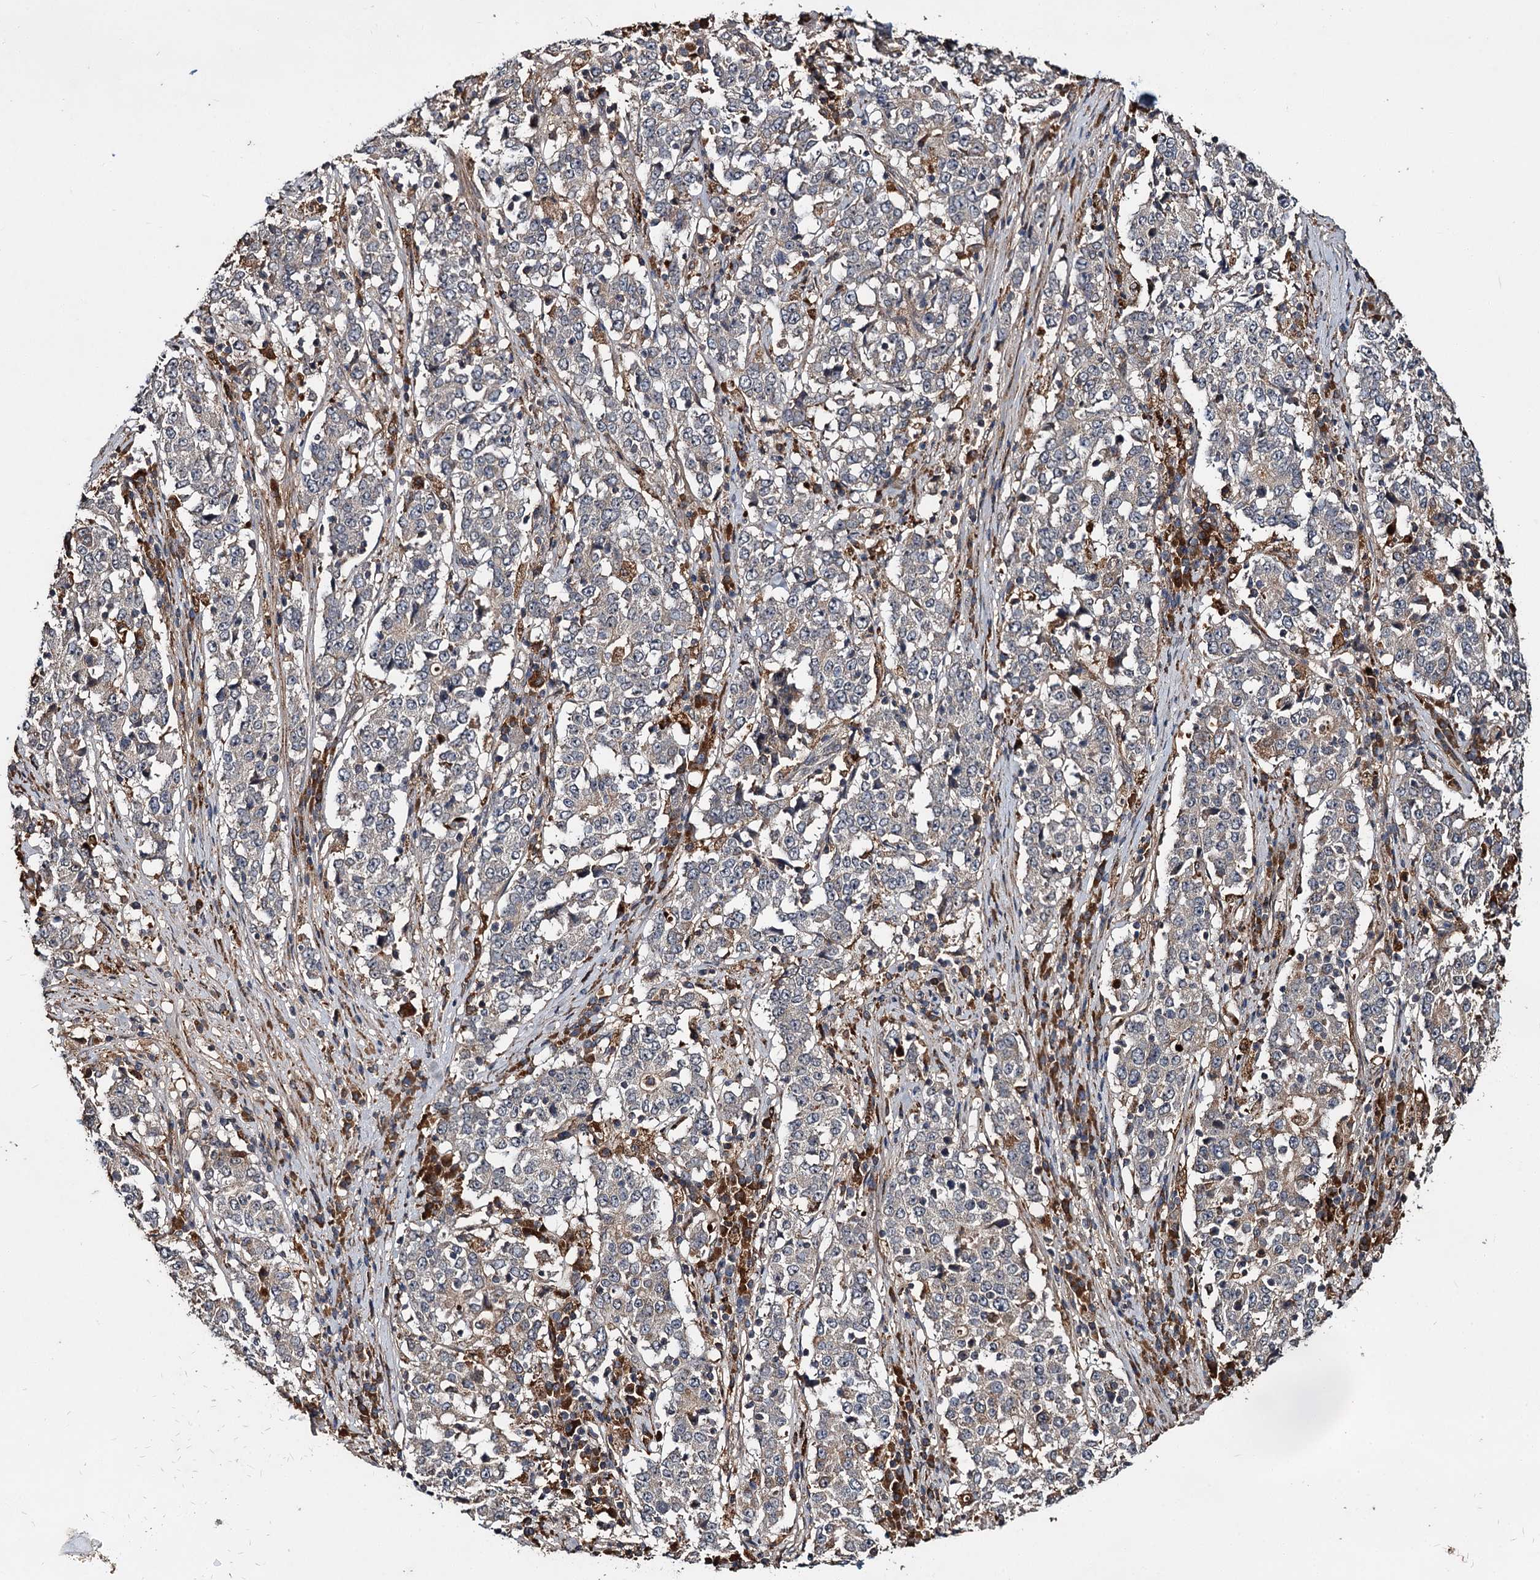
{"staining": {"intensity": "negative", "quantity": "none", "location": "none"}, "tissue": "stomach cancer", "cell_type": "Tumor cells", "image_type": "cancer", "snomed": [{"axis": "morphology", "description": "Adenocarcinoma, NOS"}, {"axis": "topography", "description": "Stomach"}], "caption": "Human adenocarcinoma (stomach) stained for a protein using immunohistochemistry (IHC) exhibits no staining in tumor cells.", "gene": "MBD6", "patient": {"sex": "male", "age": 59}}